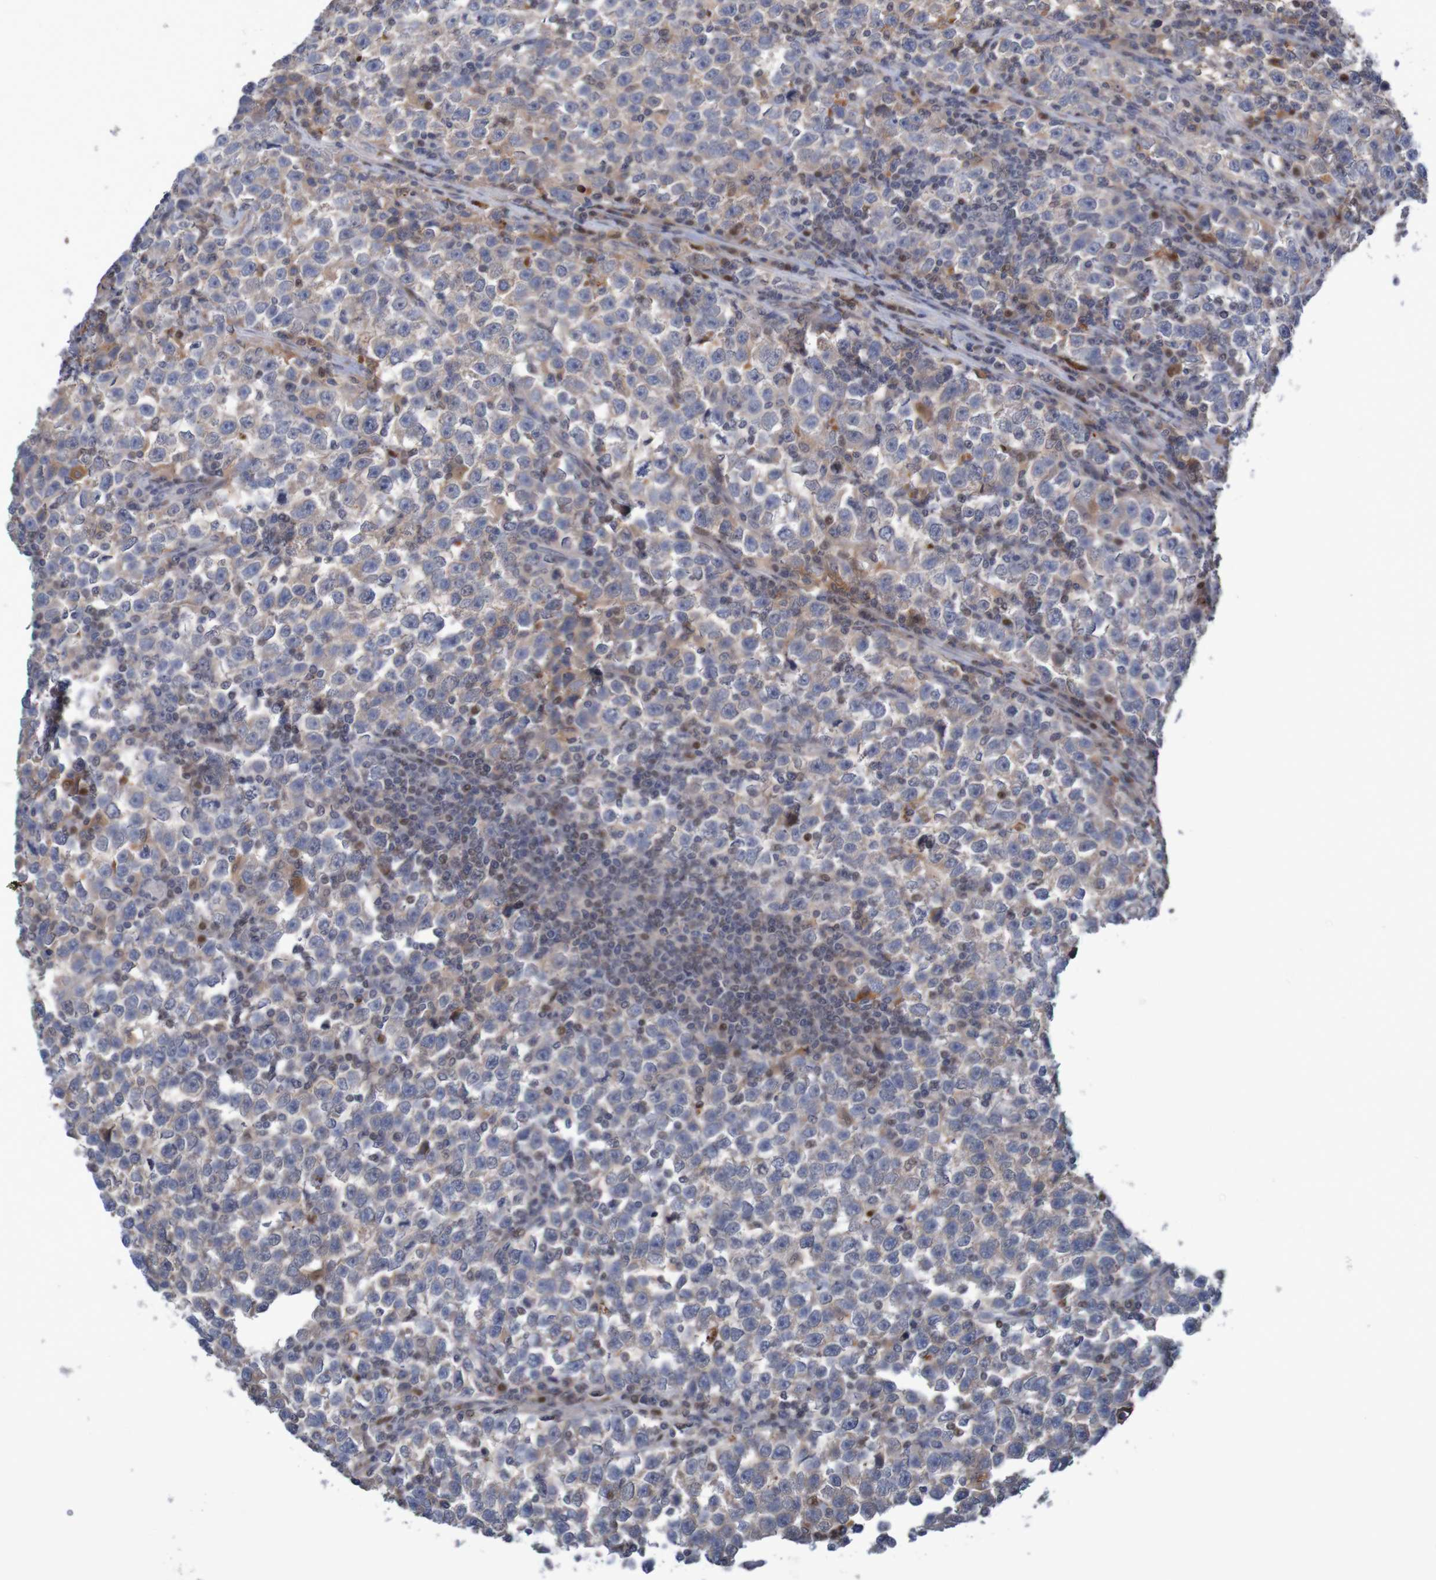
{"staining": {"intensity": "negative", "quantity": "none", "location": "none"}, "tissue": "testis cancer", "cell_type": "Tumor cells", "image_type": "cancer", "snomed": [{"axis": "morphology", "description": "Seminoma, NOS"}, {"axis": "topography", "description": "Testis"}], "caption": "Tumor cells show no significant protein staining in testis seminoma.", "gene": "FBP2", "patient": {"sex": "male", "age": 43}}